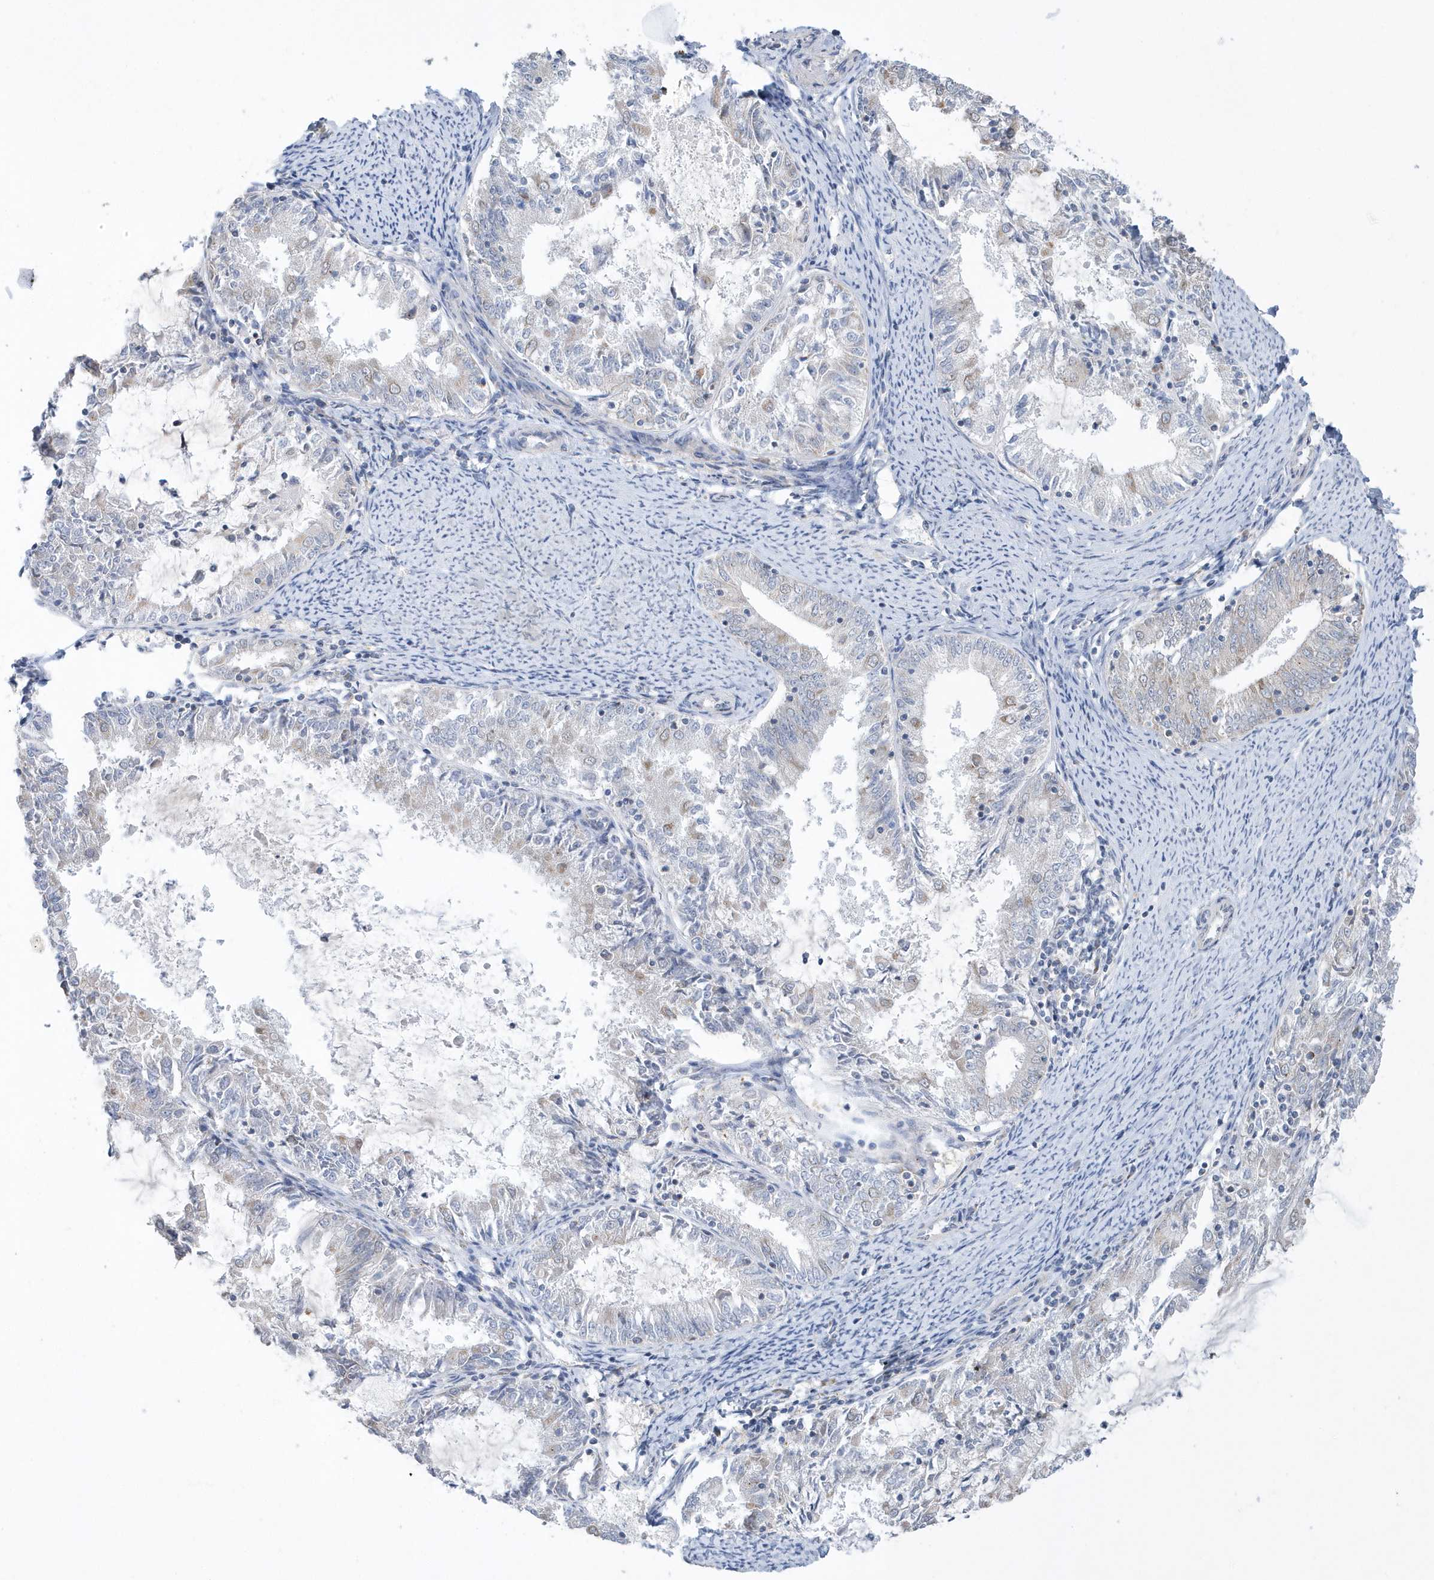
{"staining": {"intensity": "negative", "quantity": "none", "location": "none"}, "tissue": "endometrial cancer", "cell_type": "Tumor cells", "image_type": "cancer", "snomed": [{"axis": "morphology", "description": "Adenocarcinoma, NOS"}, {"axis": "topography", "description": "Endometrium"}], "caption": "Endometrial cancer was stained to show a protein in brown. There is no significant expression in tumor cells.", "gene": "SPATA5", "patient": {"sex": "female", "age": 57}}